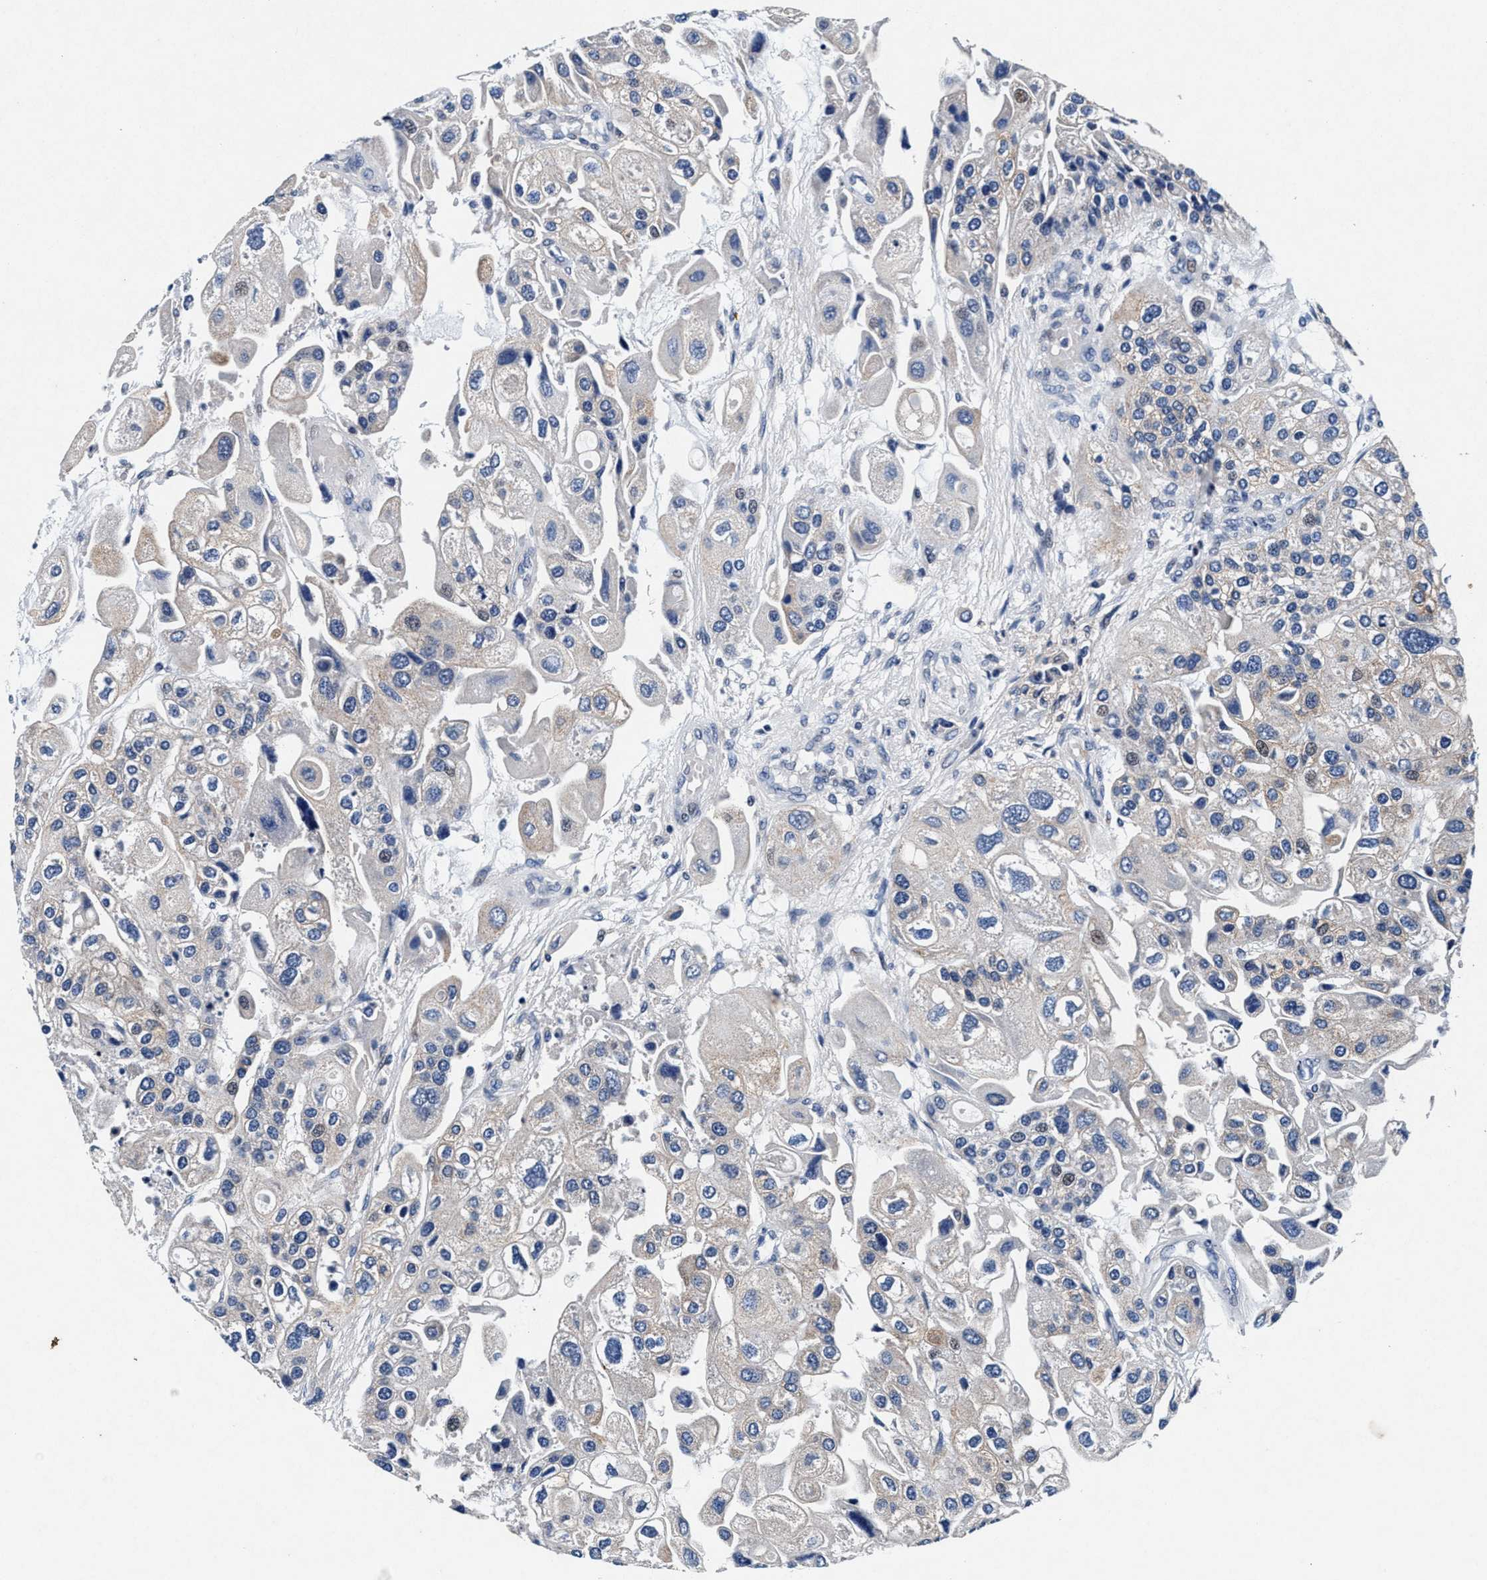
{"staining": {"intensity": "negative", "quantity": "none", "location": "none"}, "tissue": "urothelial cancer", "cell_type": "Tumor cells", "image_type": "cancer", "snomed": [{"axis": "morphology", "description": "Urothelial carcinoma, High grade"}, {"axis": "topography", "description": "Urinary bladder"}], "caption": "Photomicrograph shows no significant protein staining in tumor cells of urothelial cancer.", "gene": "SLC8A1", "patient": {"sex": "female", "age": 64}}